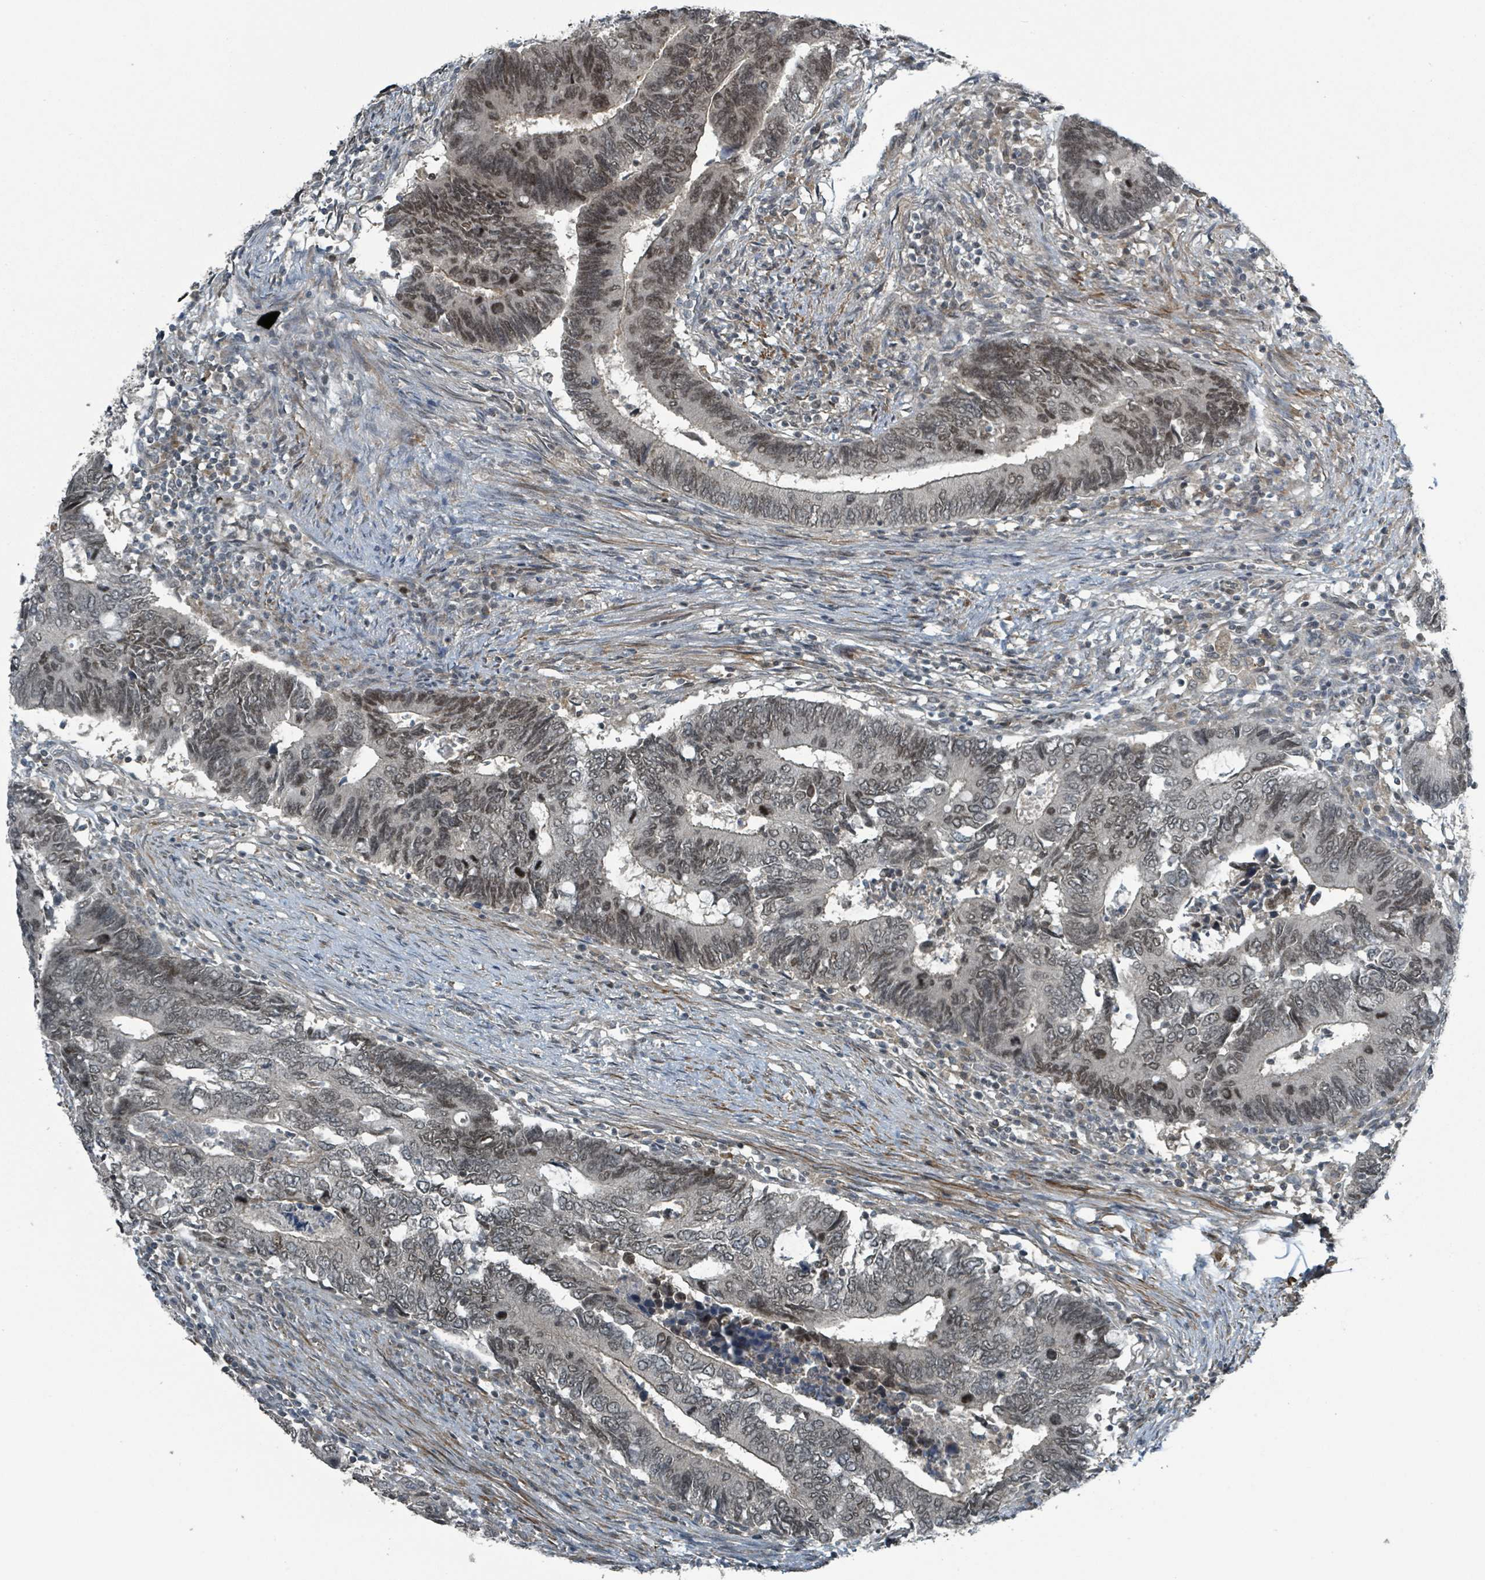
{"staining": {"intensity": "moderate", "quantity": "25%-75%", "location": "cytoplasmic/membranous,nuclear"}, "tissue": "colorectal cancer", "cell_type": "Tumor cells", "image_type": "cancer", "snomed": [{"axis": "morphology", "description": "Adenocarcinoma, NOS"}, {"axis": "topography", "description": "Colon"}], "caption": "Colorectal cancer stained with a protein marker shows moderate staining in tumor cells.", "gene": "PHIP", "patient": {"sex": "male", "age": 87}}